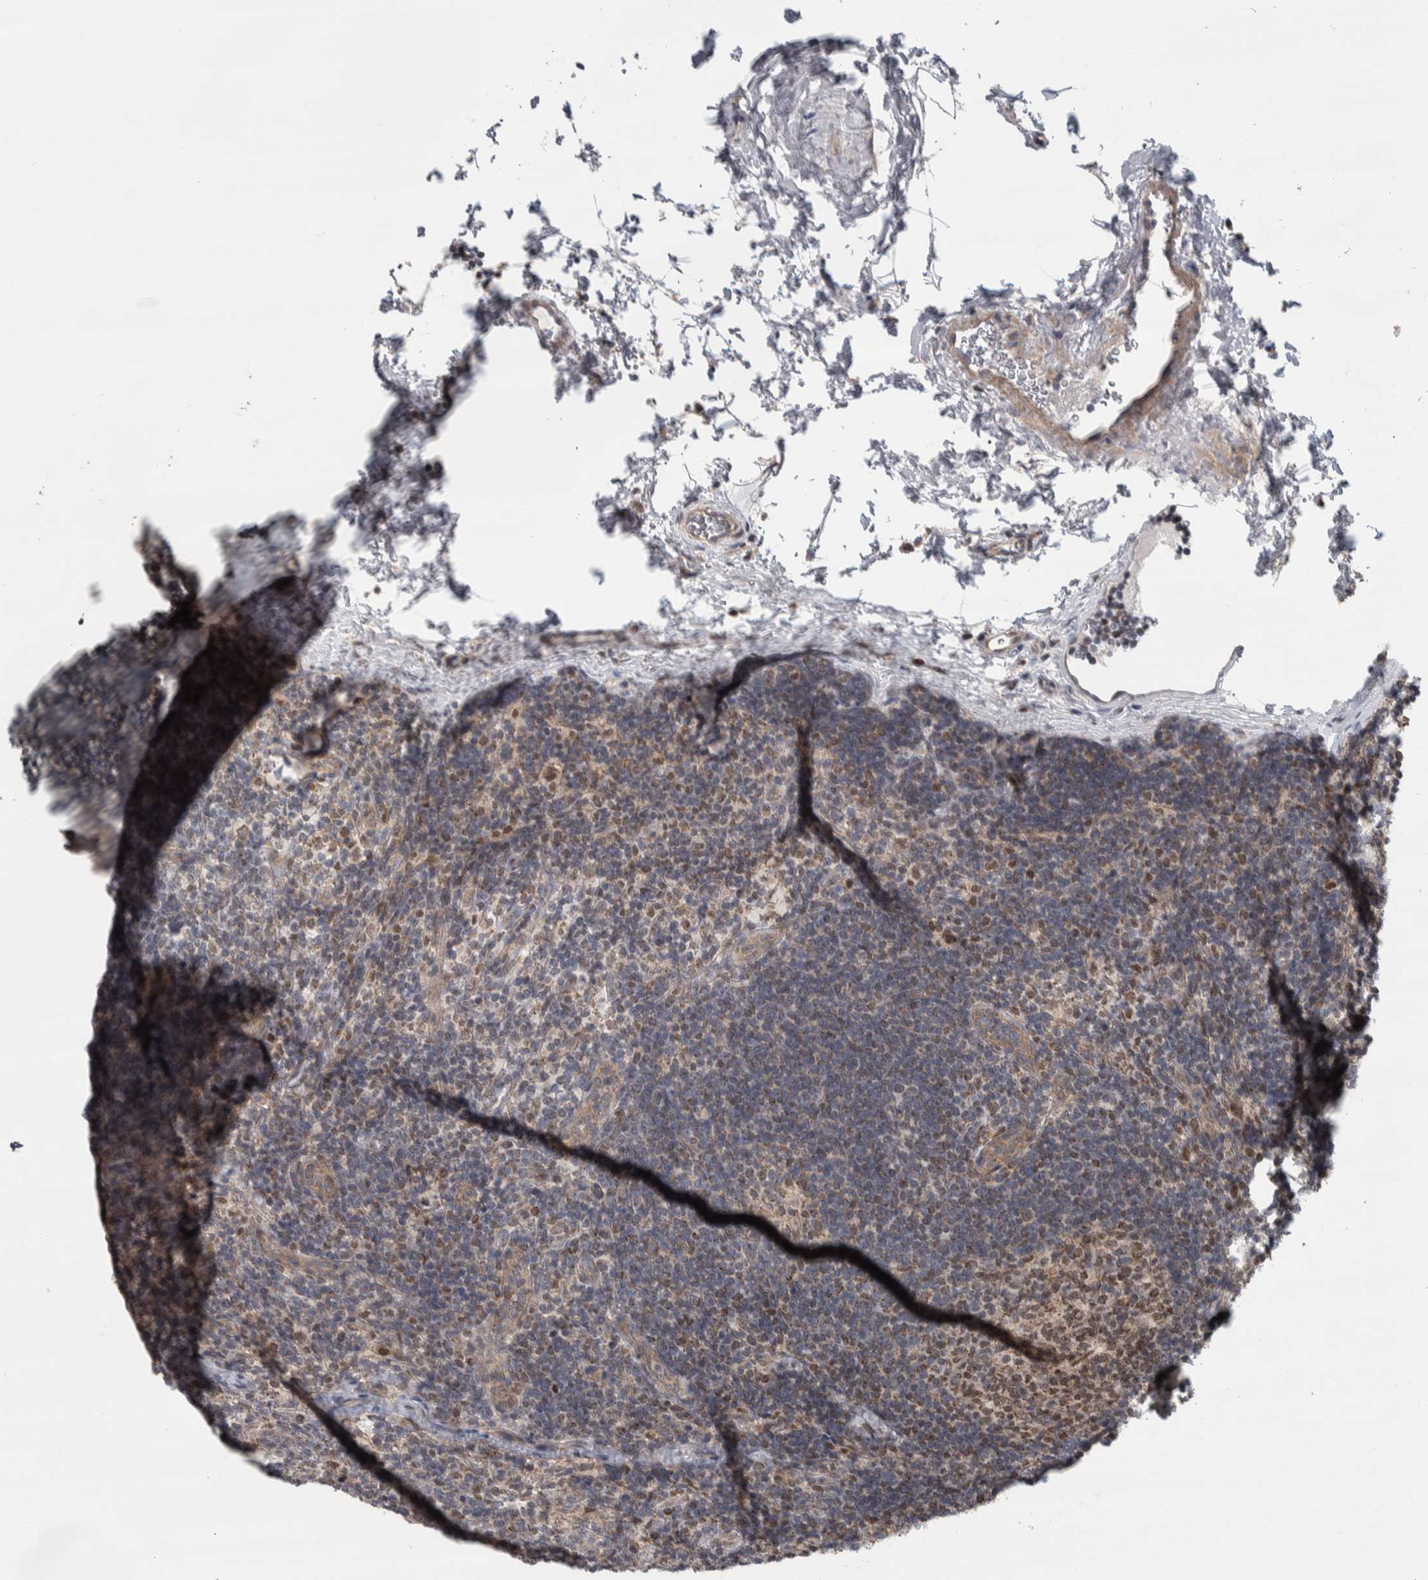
{"staining": {"intensity": "weak", "quantity": ">75%", "location": "cytoplasmic/membranous"}, "tissue": "lymph node", "cell_type": "Germinal center cells", "image_type": "normal", "snomed": [{"axis": "morphology", "description": "Normal tissue, NOS"}, {"axis": "topography", "description": "Lymph node"}], "caption": "Protein staining by IHC demonstrates weak cytoplasmic/membranous staining in approximately >75% of germinal center cells in benign lymph node. (Stains: DAB (3,3'-diaminobenzidine) in brown, nuclei in blue, Microscopy: brightfield microscopy at high magnification).", "gene": "CWC27", "patient": {"sex": "female", "age": 22}}